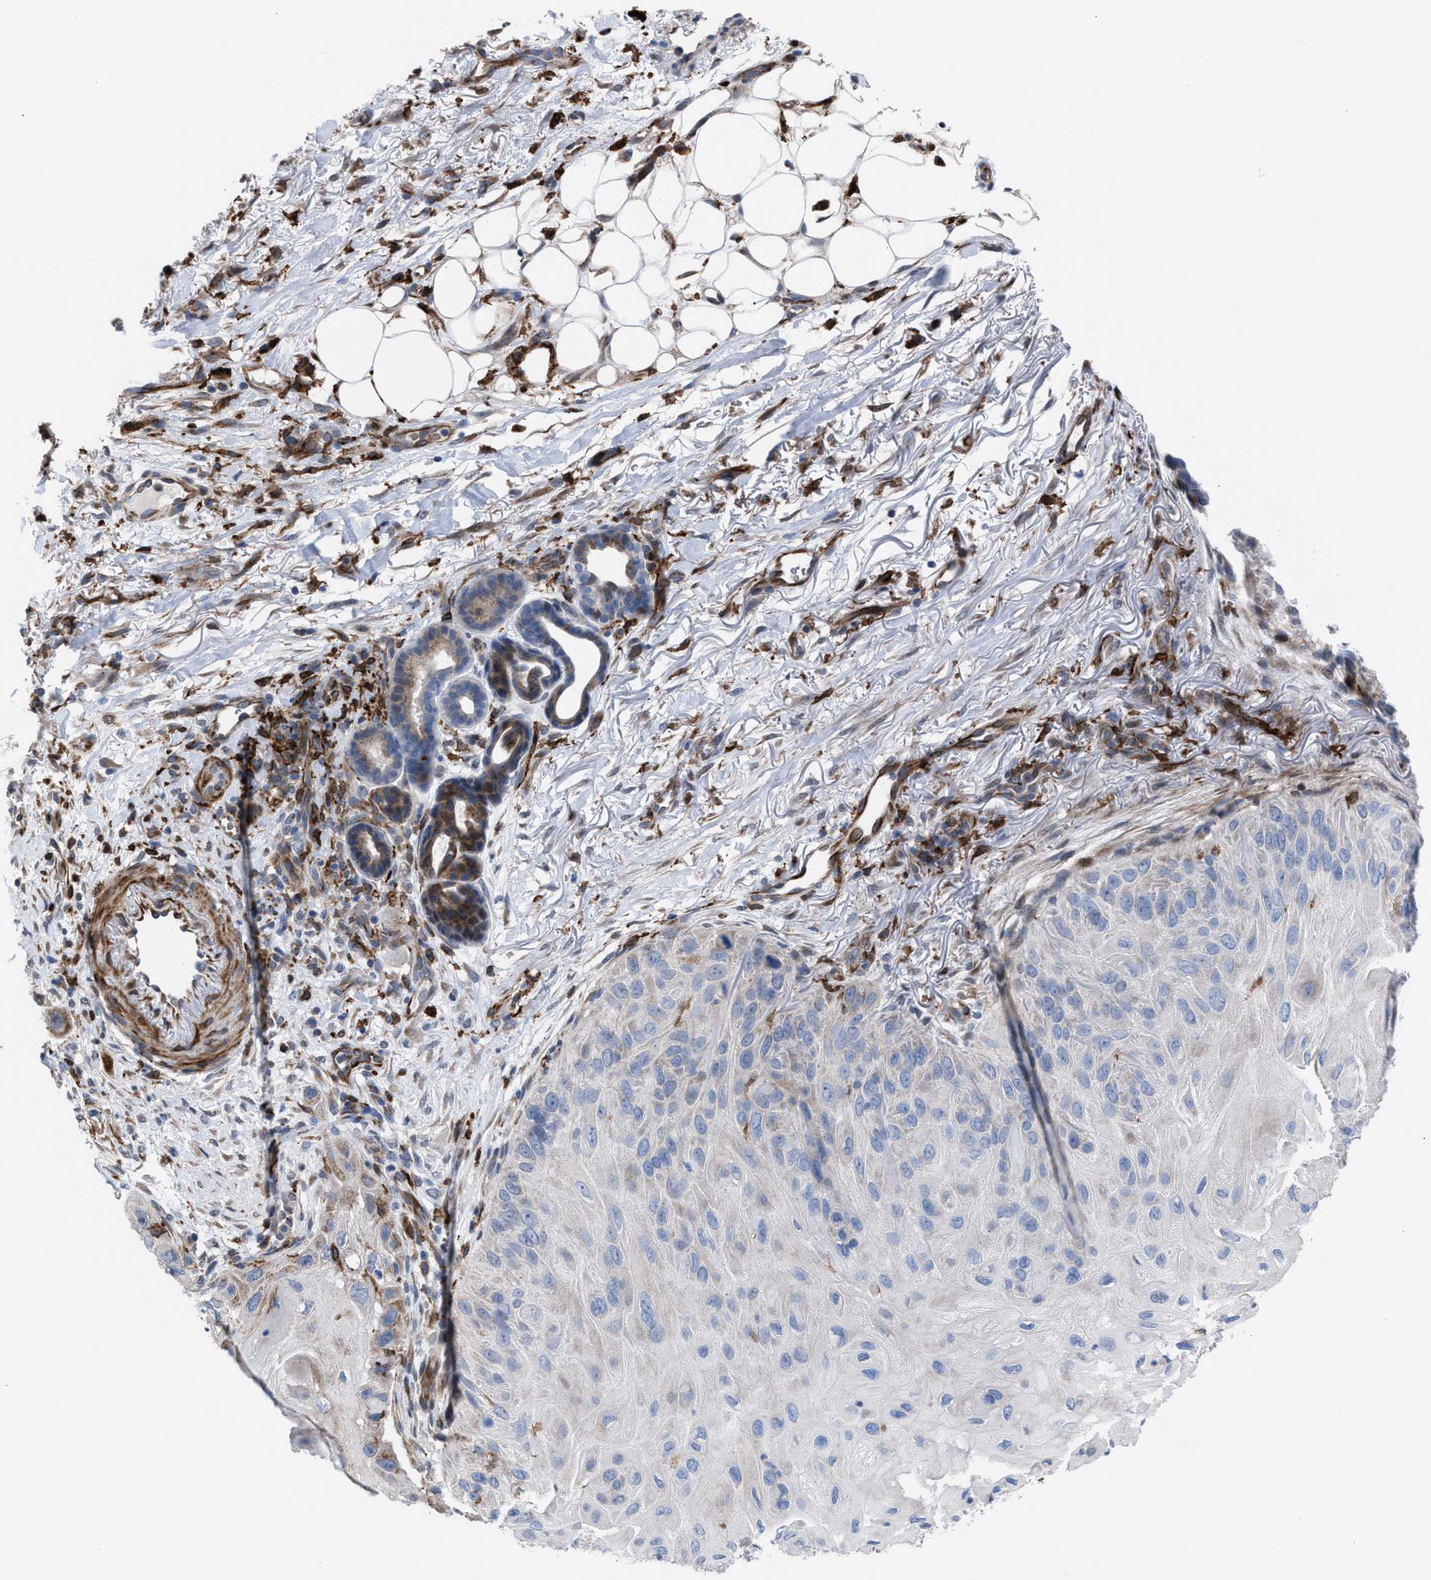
{"staining": {"intensity": "negative", "quantity": "none", "location": "none"}, "tissue": "skin cancer", "cell_type": "Tumor cells", "image_type": "cancer", "snomed": [{"axis": "morphology", "description": "Squamous cell carcinoma, NOS"}, {"axis": "topography", "description": "Skin"}], "caption": "Skin cancer (squamous cell carcinoma) was stained to show a protein in brown. There is no significant expression in tumor cells.", "gene": "SLC47A1", "patient": {"sex": "female", "age": 77}}